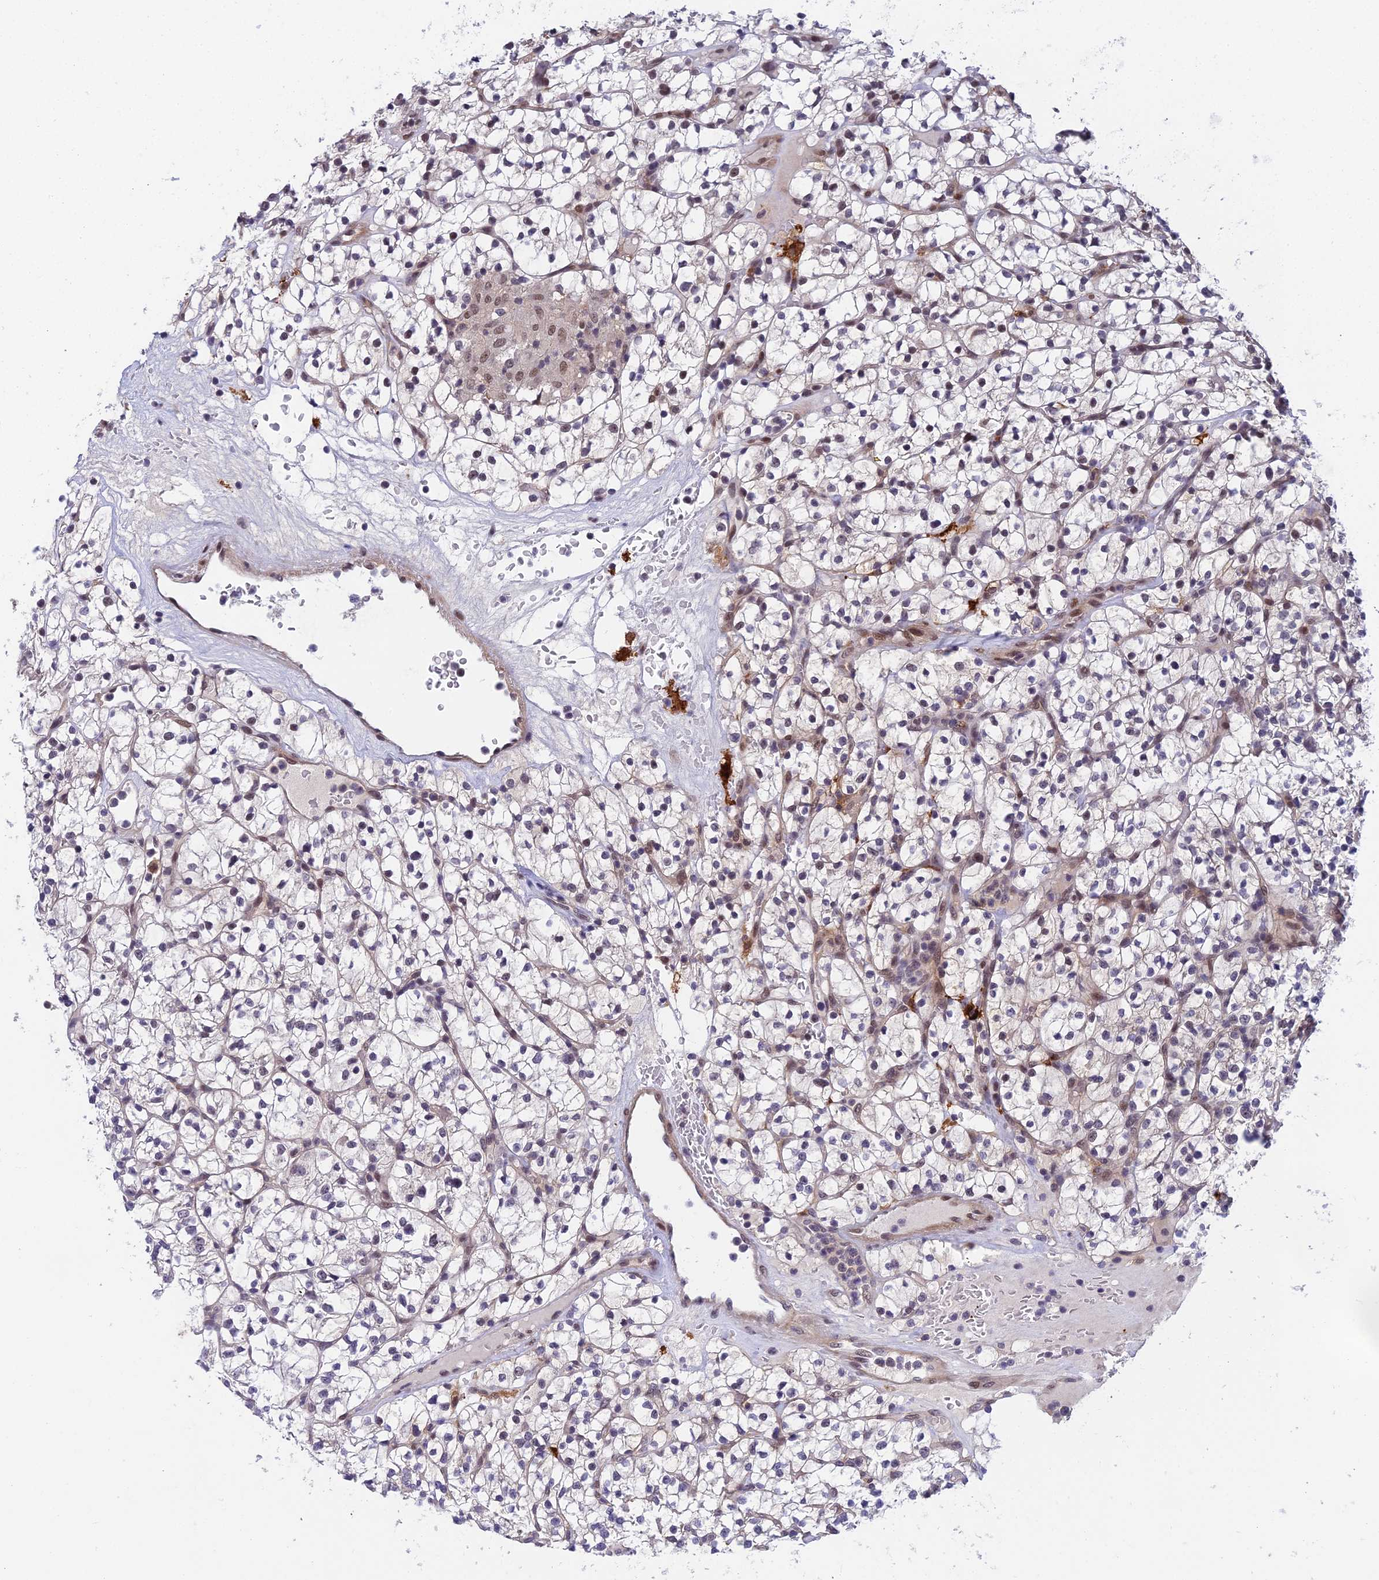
{"staining": {"intensity": "negative", "quantity": "none", "location": "none"}, "tissue": "renal cancer", "cell_type": "Tumor cells", "image_type": "cancer", "snomed": [{"axis": "morphology", "description": "Adenocarcinoma, NOS"}, {"axis": "topography", "description": "Kidney"}], "caption": "The image reveals no significant expression in tumor cells of adenocarcinoma (renal). (Brightfield microscopy of DAB (3,3'-diaminobenzidine) IHC at high magnification).", "gene": "NSMCE1", "patient": {"sex": "female", "age": 64}}